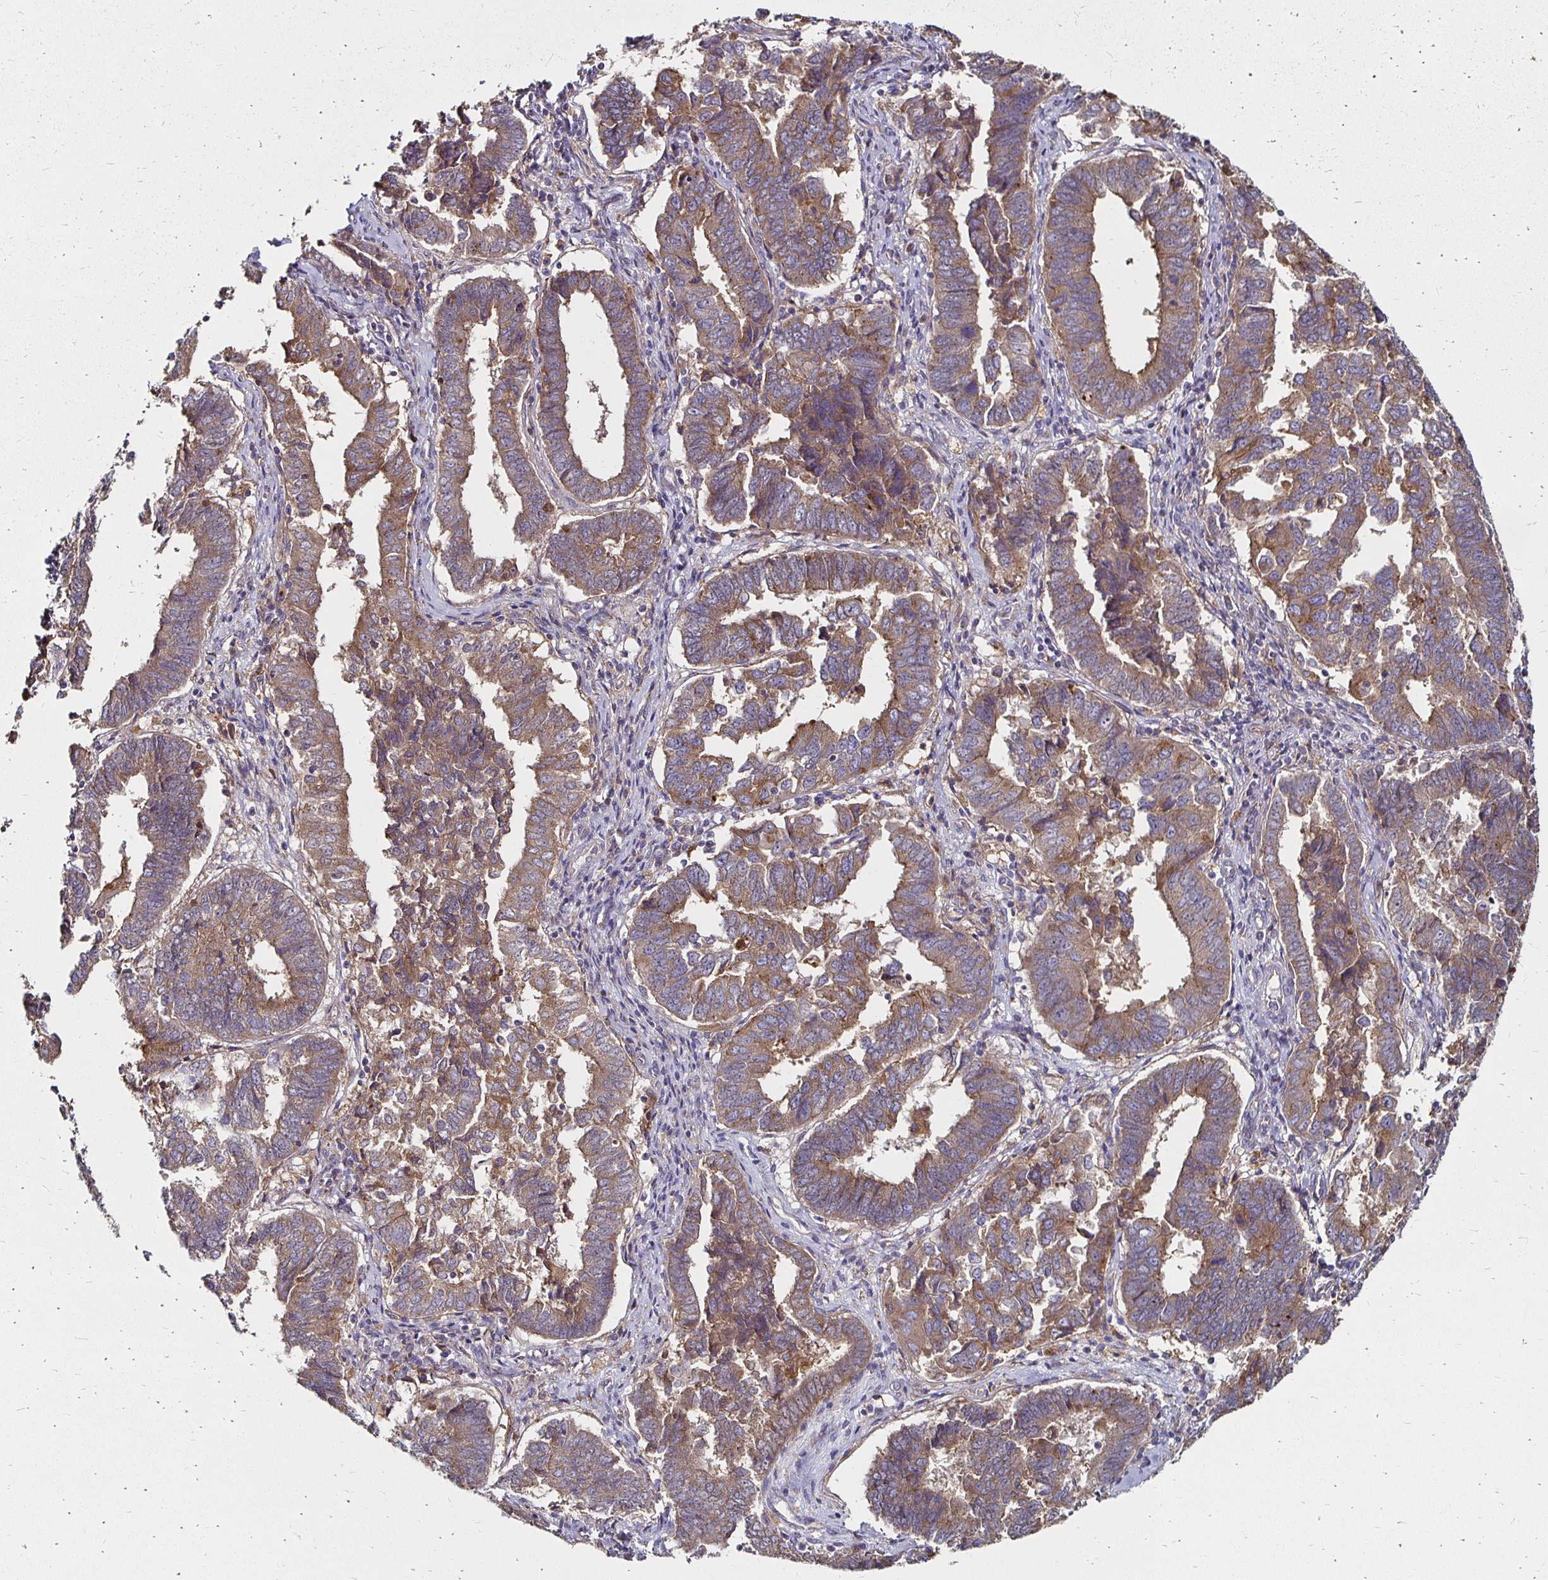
{"staining": {"intensity": "moderate", "quantity": ">75%", "location": "cytoplasmic/membranous"}, "tissue": "endometrial cancer", "cell_type": "Tumor cells", "image_type": "cancer", "snomed": [{"axis": "morphology", "description": "Adenocarcinoma, NOS"}, {"axis": "topography", "description": "Endometrium"}], "caption": "There is medium levels of moderate cytoplasmic/membranous positivity in tumor cells of endometrial cancer (adenocarcinoma), as demonstrated by immunohistochemical staining (brown color).", "gene": "NCSTN", "patient": {"sex": "female", "age": 72}}